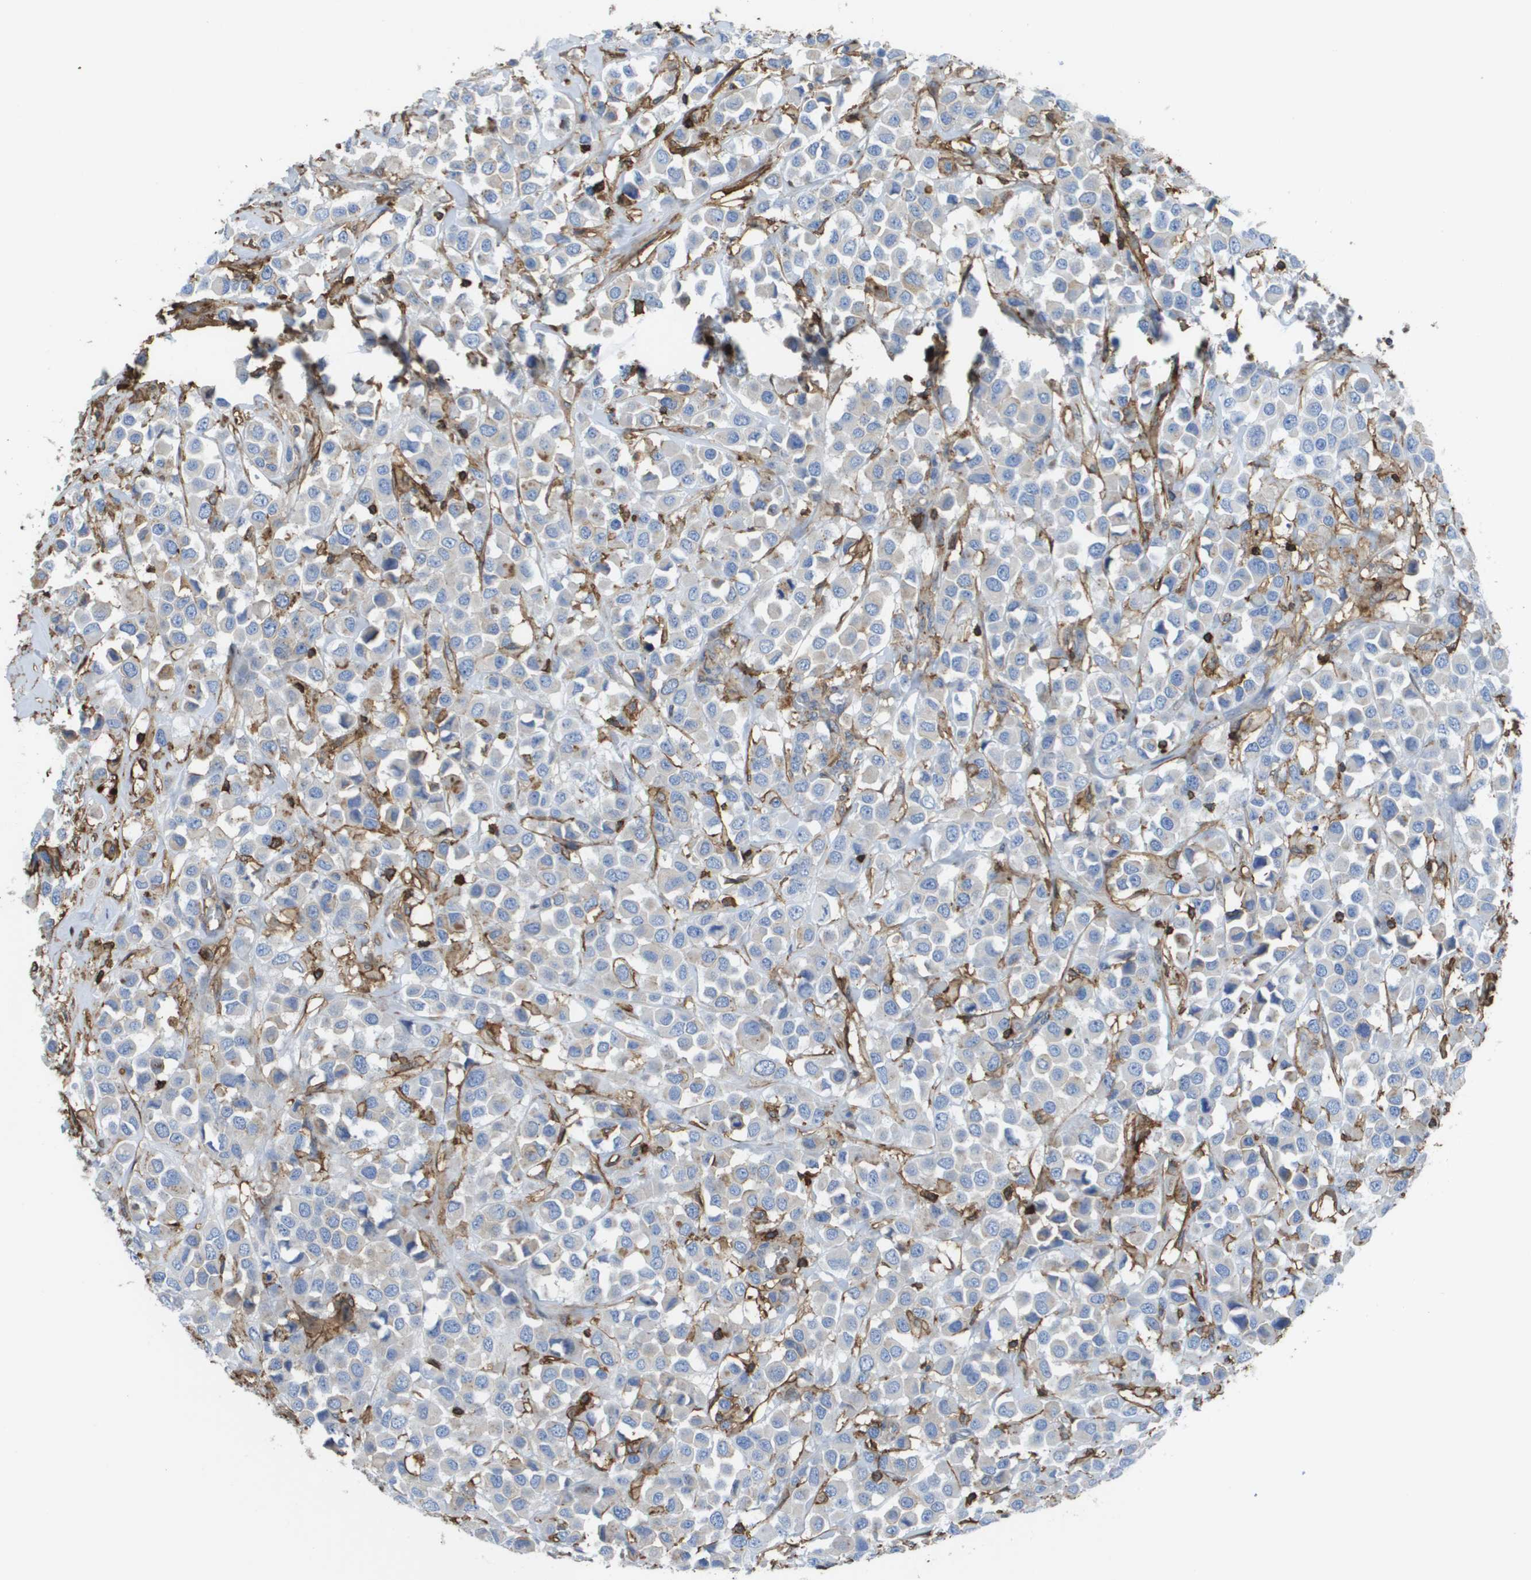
{"staining": {"intensity": "negative", "quantity": "none", "location": "none"}, "tissue": "breast cancer", "cell_type": "Tumor cells", "image_type": "cancer", "snomed": [{"axis": "morphology", "description": "Duct carcinoma"}, {"axis": "topography", "description": "Breast"}], "caption": "This is a photomicrograph of immunohistochemistry staining of breast intraductal carcinoma, which shows no staining in tumor cells.", "gene": "PASK", "patient": {"sex": "female", "age": 61}}